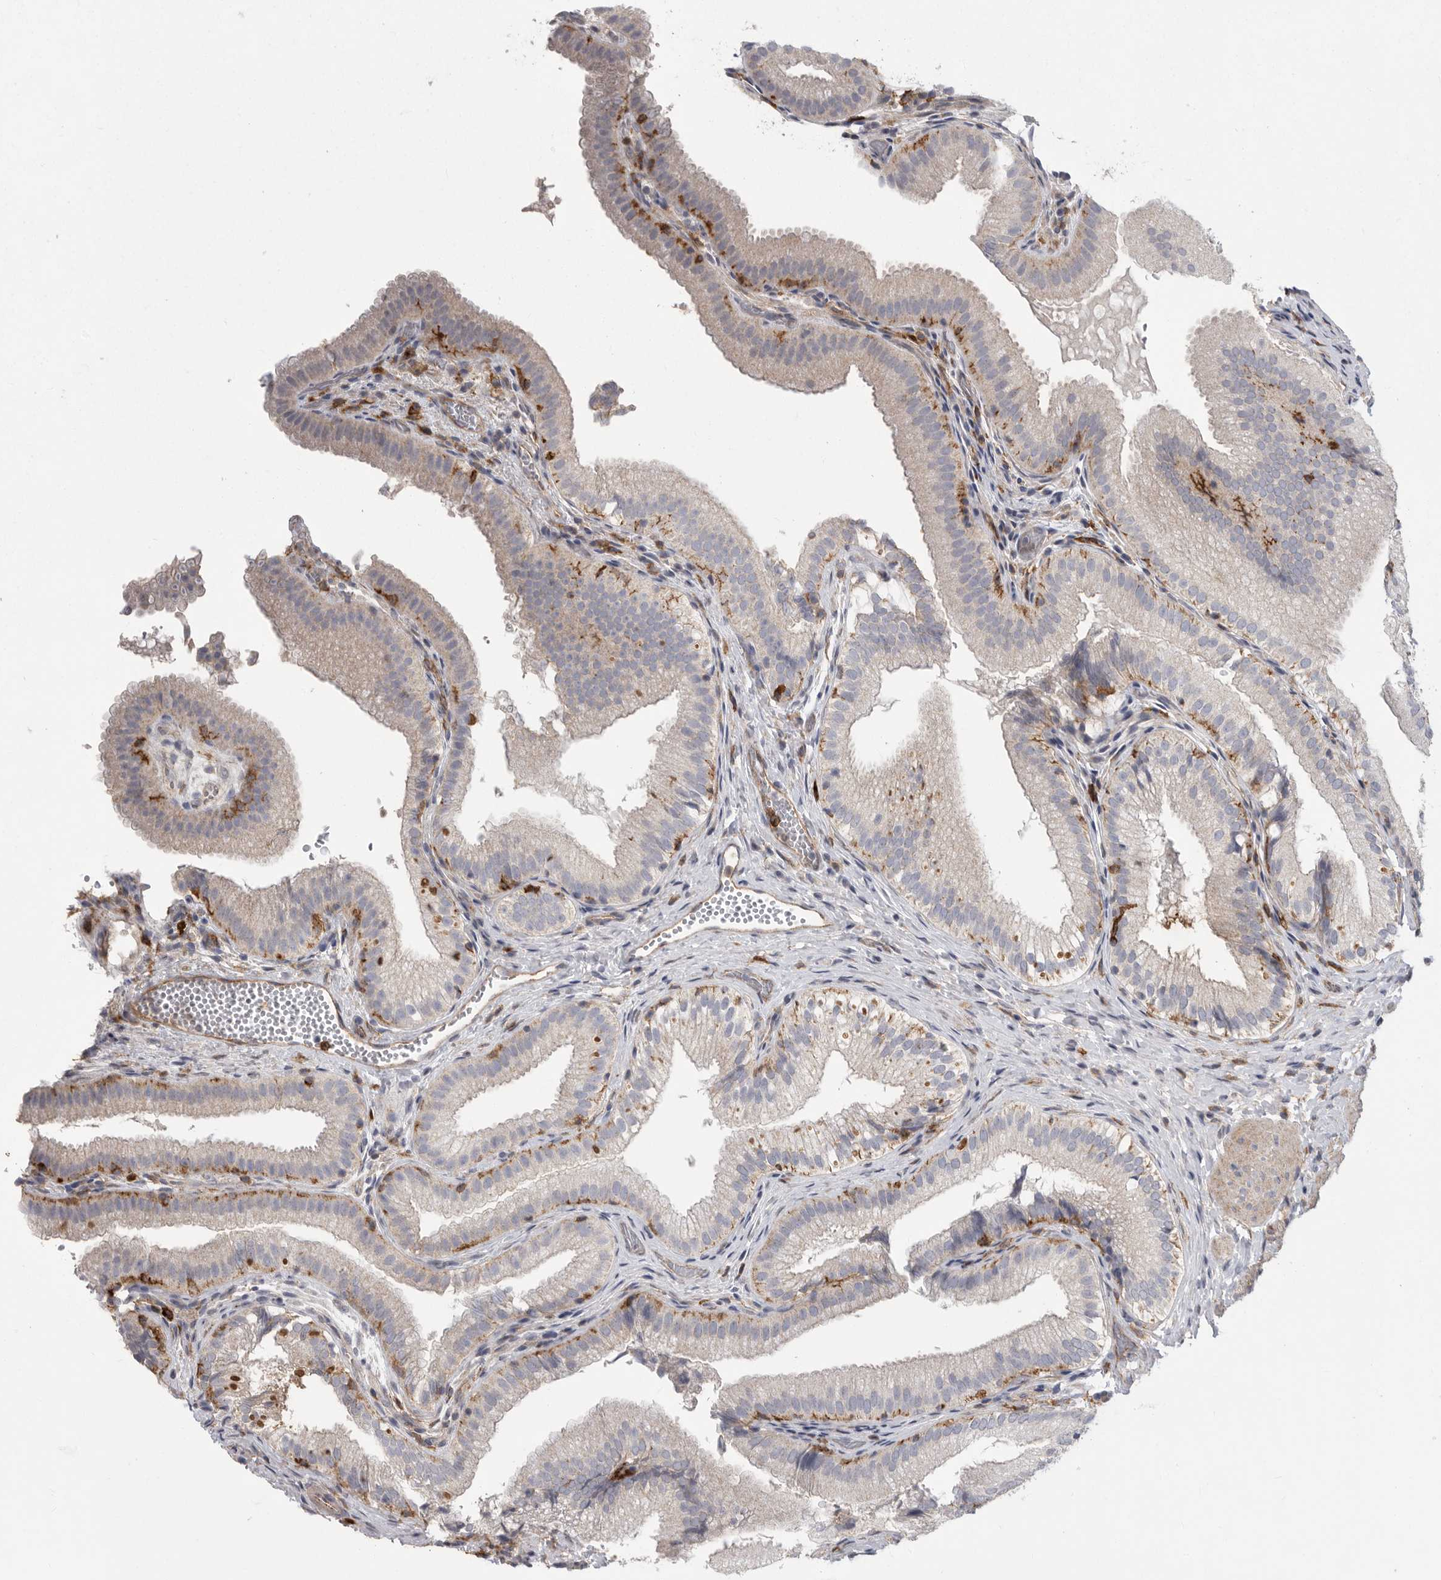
{"staining": {"intensity": "moderate", "quantity": "<25%", "location": "cytoplasmic/membranous"}, "tissue": "gallbladder", "cell_type": "Glandular cells", "image_type": "normal", "snomed": [{"axis": "morphology", "description": "Normal tissue, NOS"}, {"axis": "topography", "description": "Gallbladder"}], "caption": "A micrograph showing moderate cytoplasmic/membranous positivity in approximately <25% of glandular cells in unremarkable gallbladder, as visualized by brown immunohistochemical staining.", "gene": "SIGLEC10", "patient": {"sex": "female", "age": 30}}